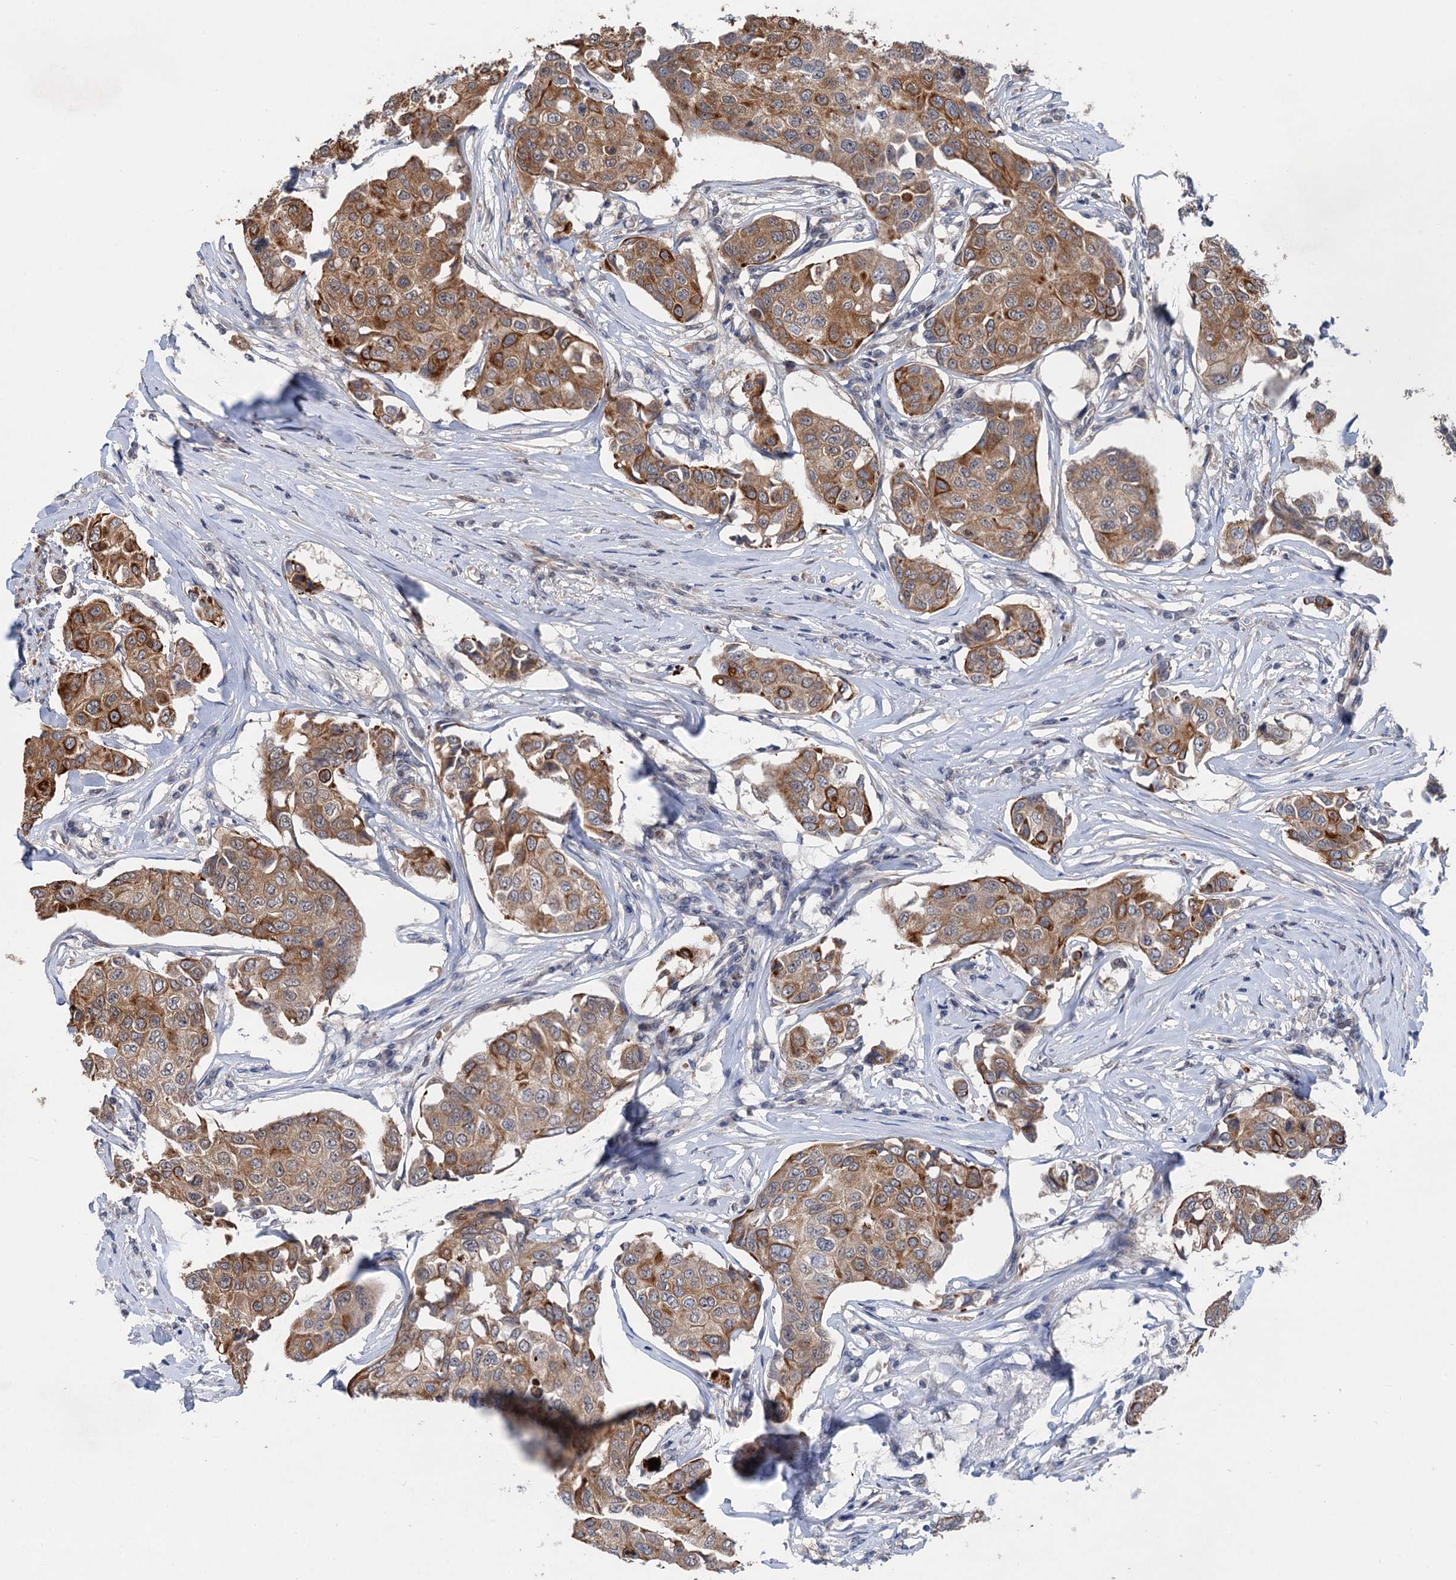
{"staining": {"intensity": "moderate", "quantity": ">75%", "location": "cytoplasmic/membranous"}, "tissue": "breast cancer", "cell_type": "Tumor cells", "image_type": "cancer", "snomed": [{"axis": "morphology", "description": "Duct carcinoma"}, {"axis": "topography", "description": "Breast"}], "caption": "Immunohistochemistry (IHC) staining of breast cancer (invasive ductal carcinoma), which demonstrates medium levels of moderate cytoplasmic/membranous staining in about >75% of tumor cells indicating moderate cytoplasmic/membranous protein positivity. The staining was performed using DAB (3,3'-diaminobenzidine) (brown) for protein detection and nuclei were counterstained in hematoxylin (blue).", "gene": "TTC31", "patient": {"sex": "female", "age": 80}}